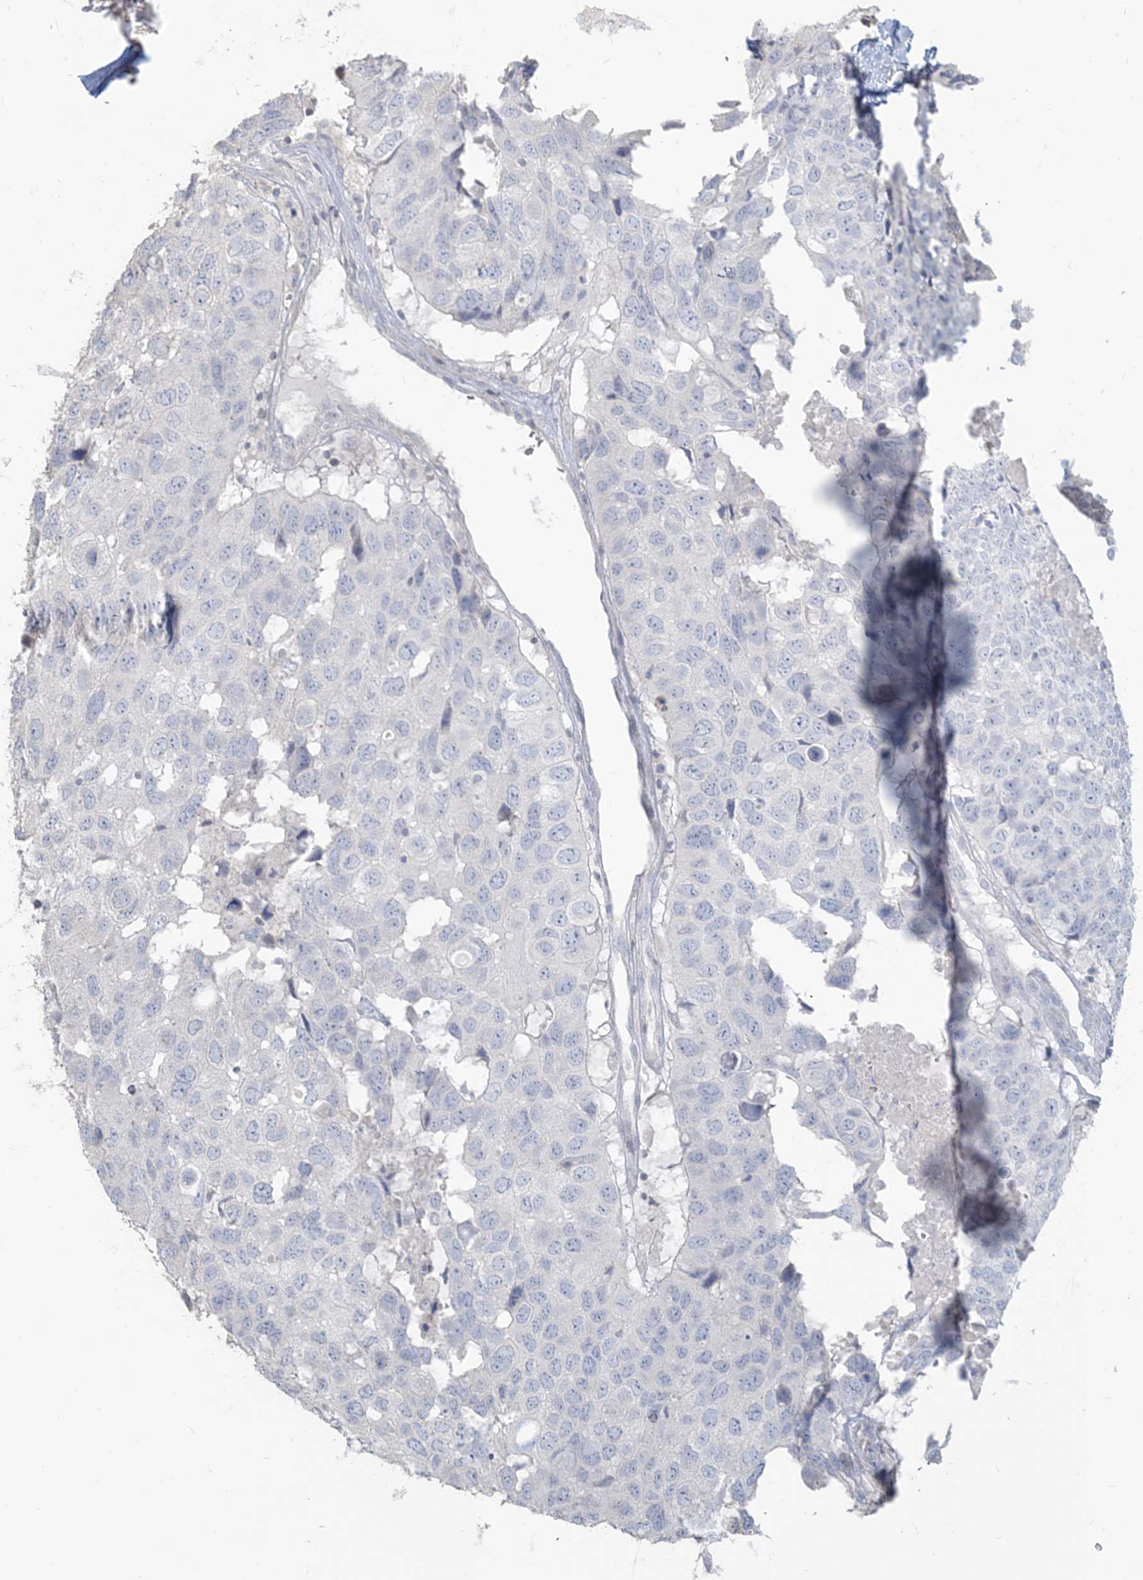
{"staining": {"intensity": "negative", "quantity": "none", "location": "none"}, "tissue": "head and neck cancer", "cell_type": "Tumor cells", "image_type": "cancer", "snomed": [{"axis": "morphology", "description": "Squamous cell carcinoma, NOS"}, {"axis": "topography", "description": "Head-Neck"}], "caption": "Head and neck cancer (squamous cell carcinoma) stained for a protein using immunohistochemistry (IHC) displays no staining tumor cells.", "gene": "NPHS2", "patient": {"sex": "male", "age": 66}}